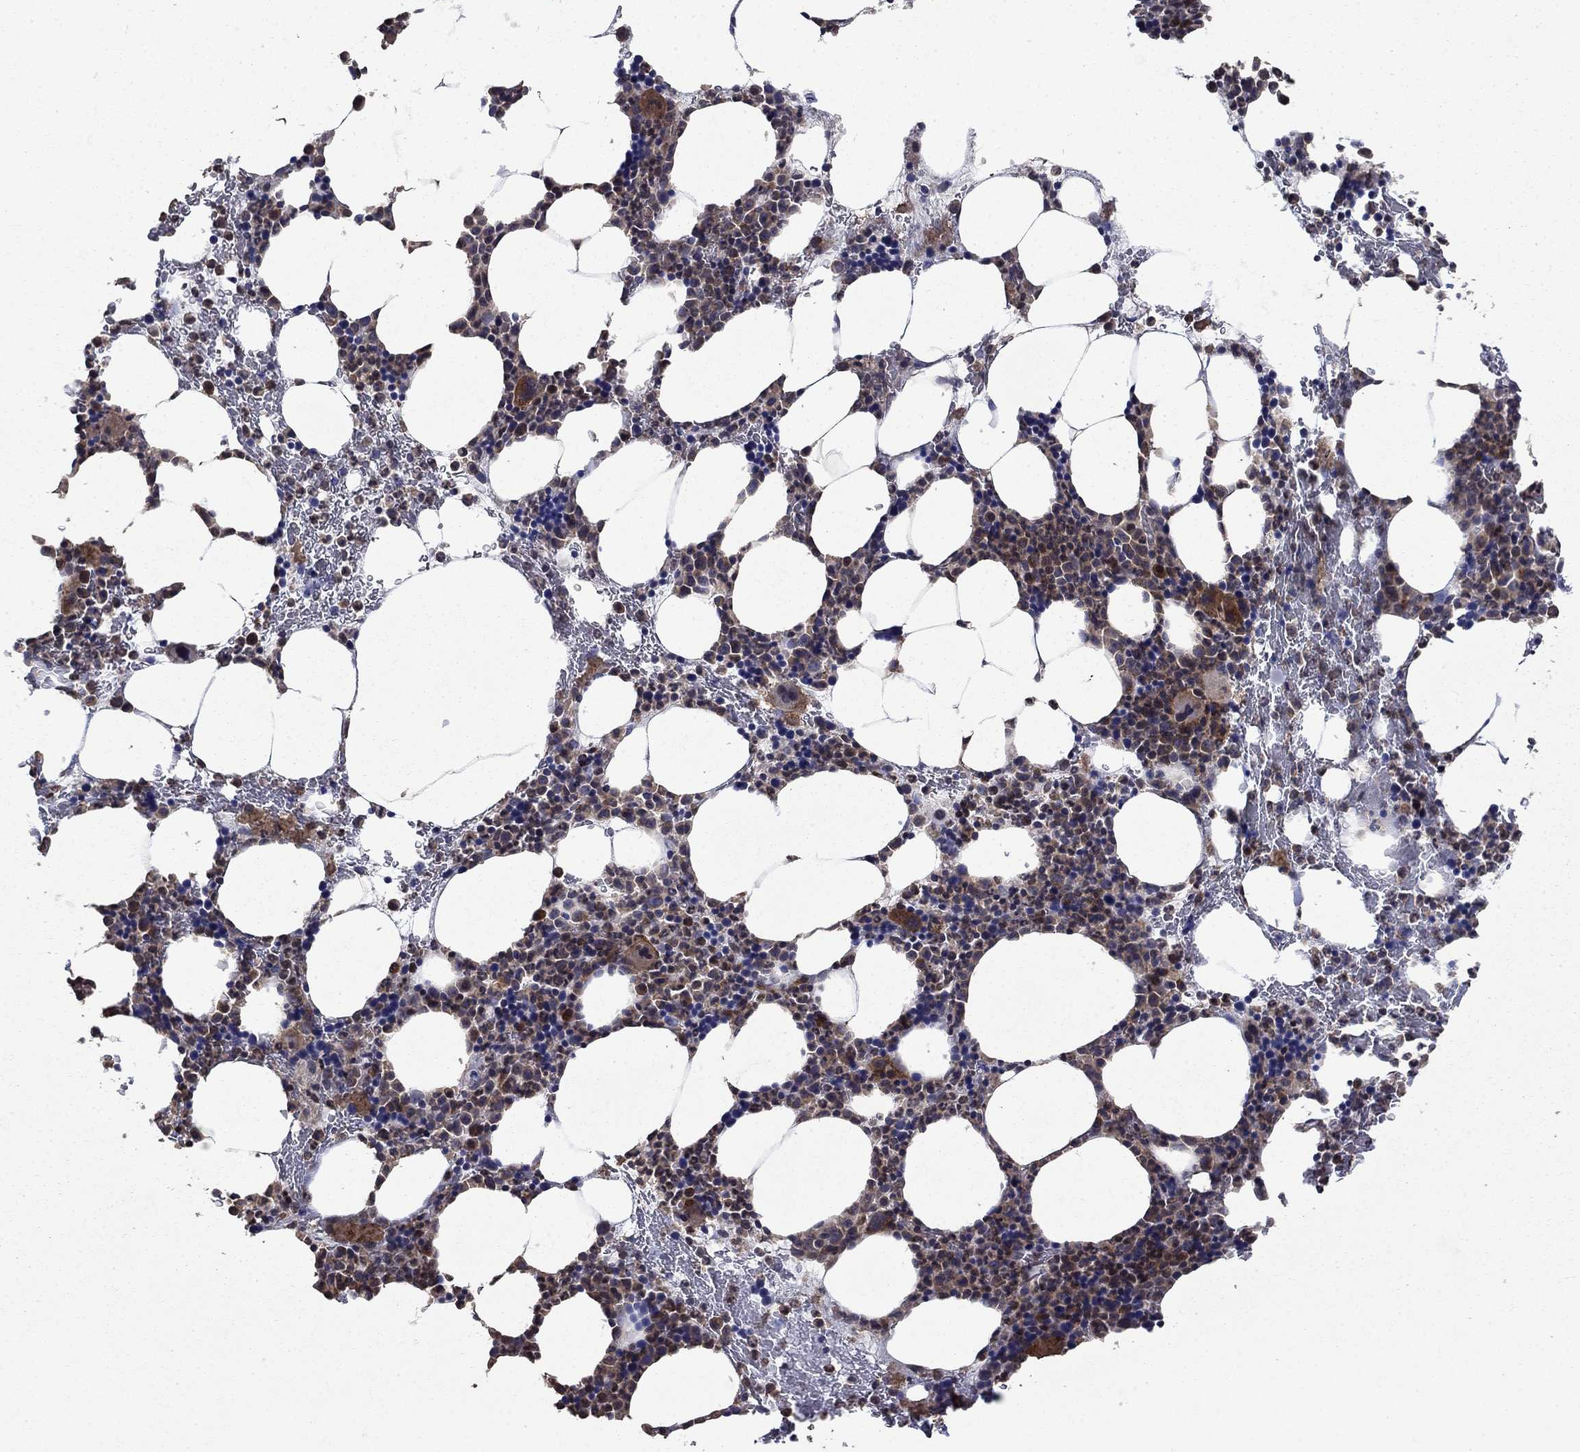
{"staining": {"intensity": "moderate", "quantity": "<25%", "location": "cytoplasmic/membranous"}, "tissue": "bone marrow", "cell_type": "Hematopoietic cells", "image_type": "normal", "snomed": [{"axis": "morphology", "description": "Normal tissue, NOS"}, {"axis": "topography", "description": "Bone marrow"}], "caption": "IHC of normal human bone marrow demonstrates low levels of moderate cytoplasmic/membranous expression in approximately <25% of hematopoietic cells.", "gene": "DVL1", "patient": {"sex": "male", "age": 83}}